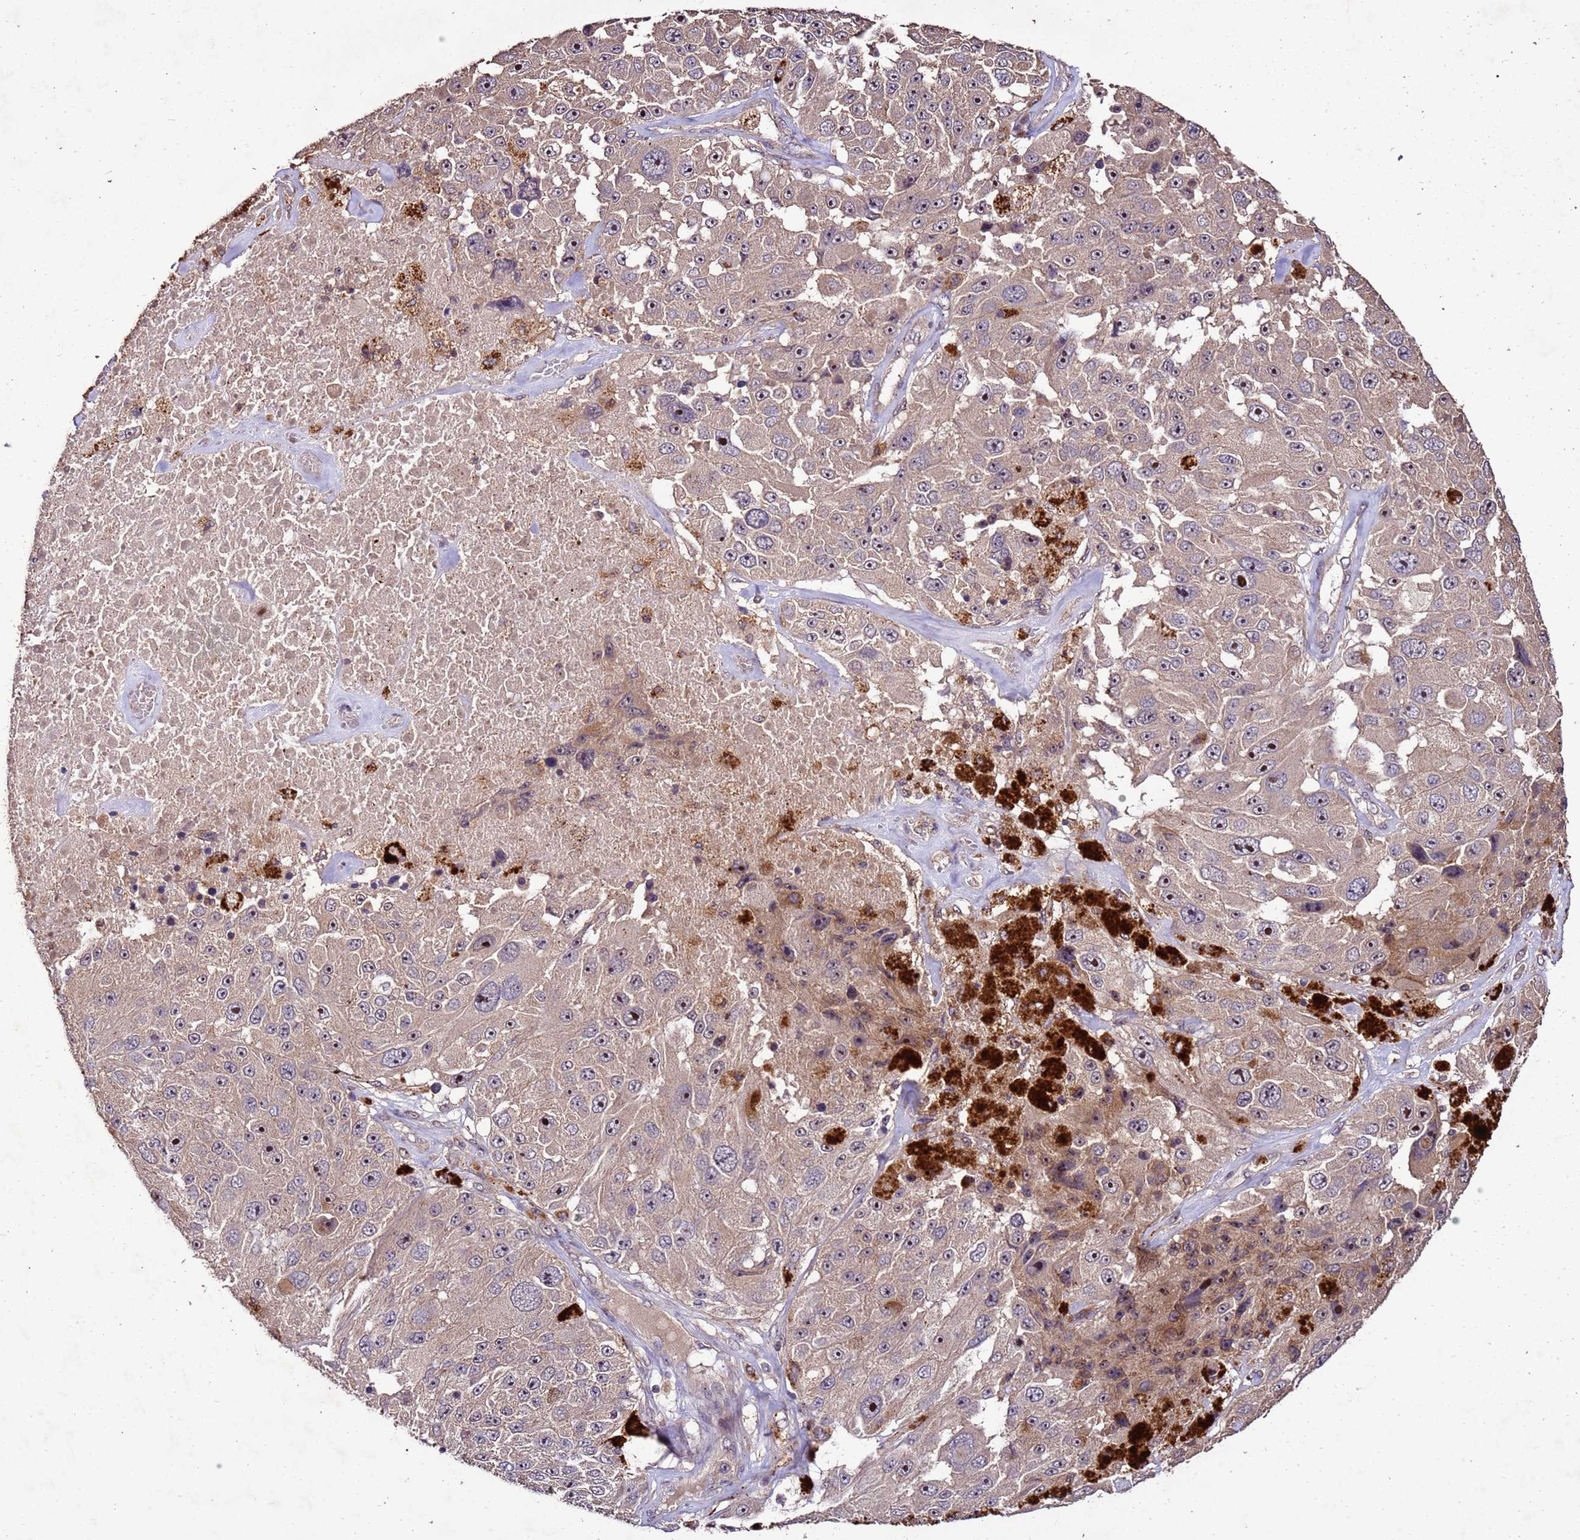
{"staining": {"intensity": "weak", "quantity": ">75%", "location": "cytoplasmic/membranous"}, "tissue": "melanoma", "cell_type": "Tumor cells", "image_type": "cancer", "snomed": [{"axis": "morphology", "description": "Malignant melanoma, Metastatic site"}, {"axis": "topography", "description": "Lymph node"}], "caption": "A brown stain highlights weak cytoplasmic/membranous staining of a protein in malignant melanoma (metastatic site) tumor cells. The staining is performed using DAB brown chromogen to label protein expression. The nuclei are counter-stained blue using hematoxylin.", "gene": "TOR4A", "patient": {"sex": "male", "age": 62}}